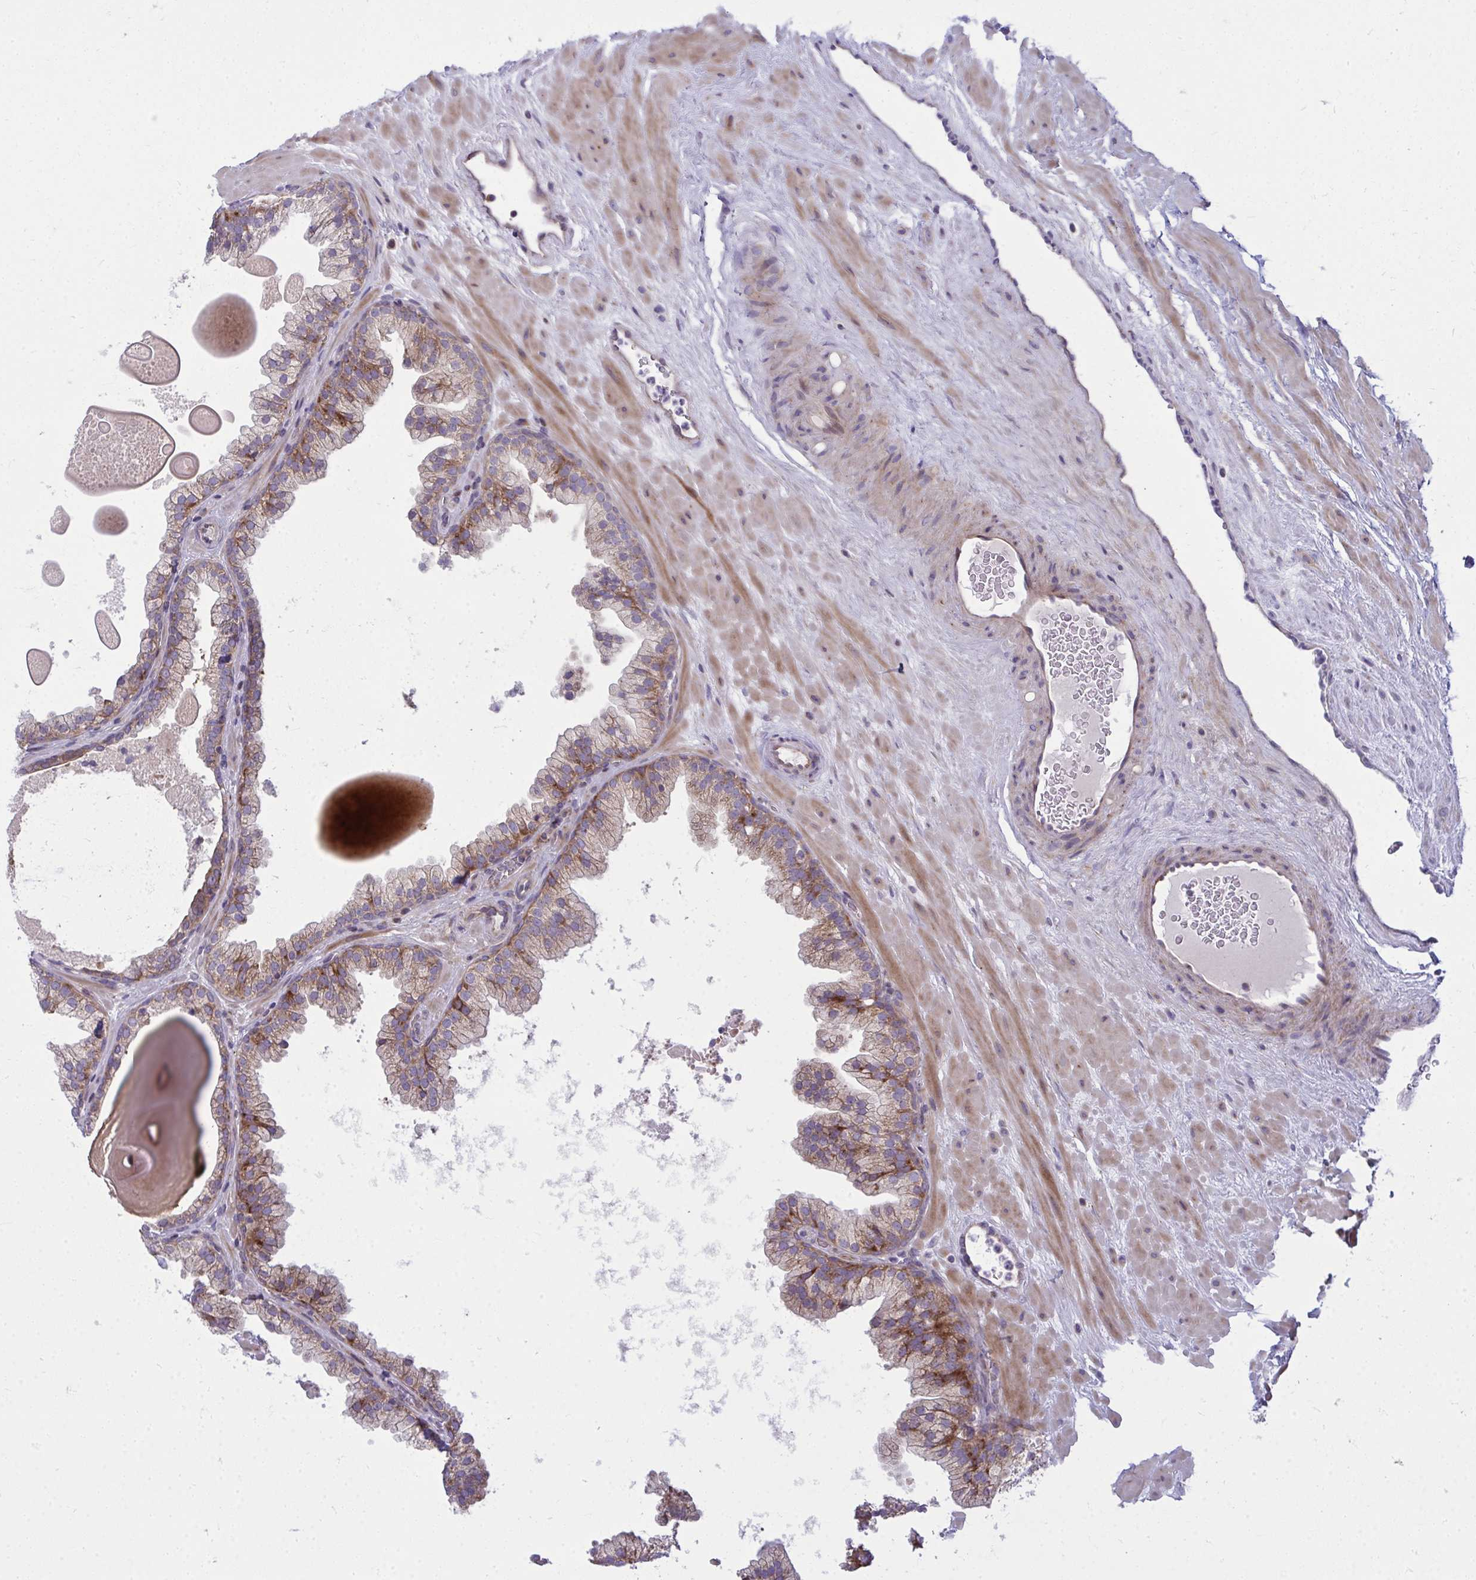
{"staining": {"intensity": "strong", "quantity": "<25%", "location": "cytoplasmic/membranous"}, "tissue": "prostate", "cell_type": "Glandular cells", "image_type": "normal", "snomed": [{"axis": "morphology", "description": "Normal tissue, NOS"}, {"axis": "topography", "description": "Prostate"}, {"axis": "topography", "description": "Peripheral nerve tissue"}], "caption": "Normal prostate was stained to show a protein in brown. There is medium levels of strong cytoplasmic/membranous positivity in approximately <25% of glandular cells. The staining was performed using DAB (3,3'-diaminobenzidine) to visualize the protein expression in brown, while the nuclei were stained in blue with hematoxylin (Magnification: 20x).", "gene": "GFPT2", "patient": {"sex": "male", "age": 61}}